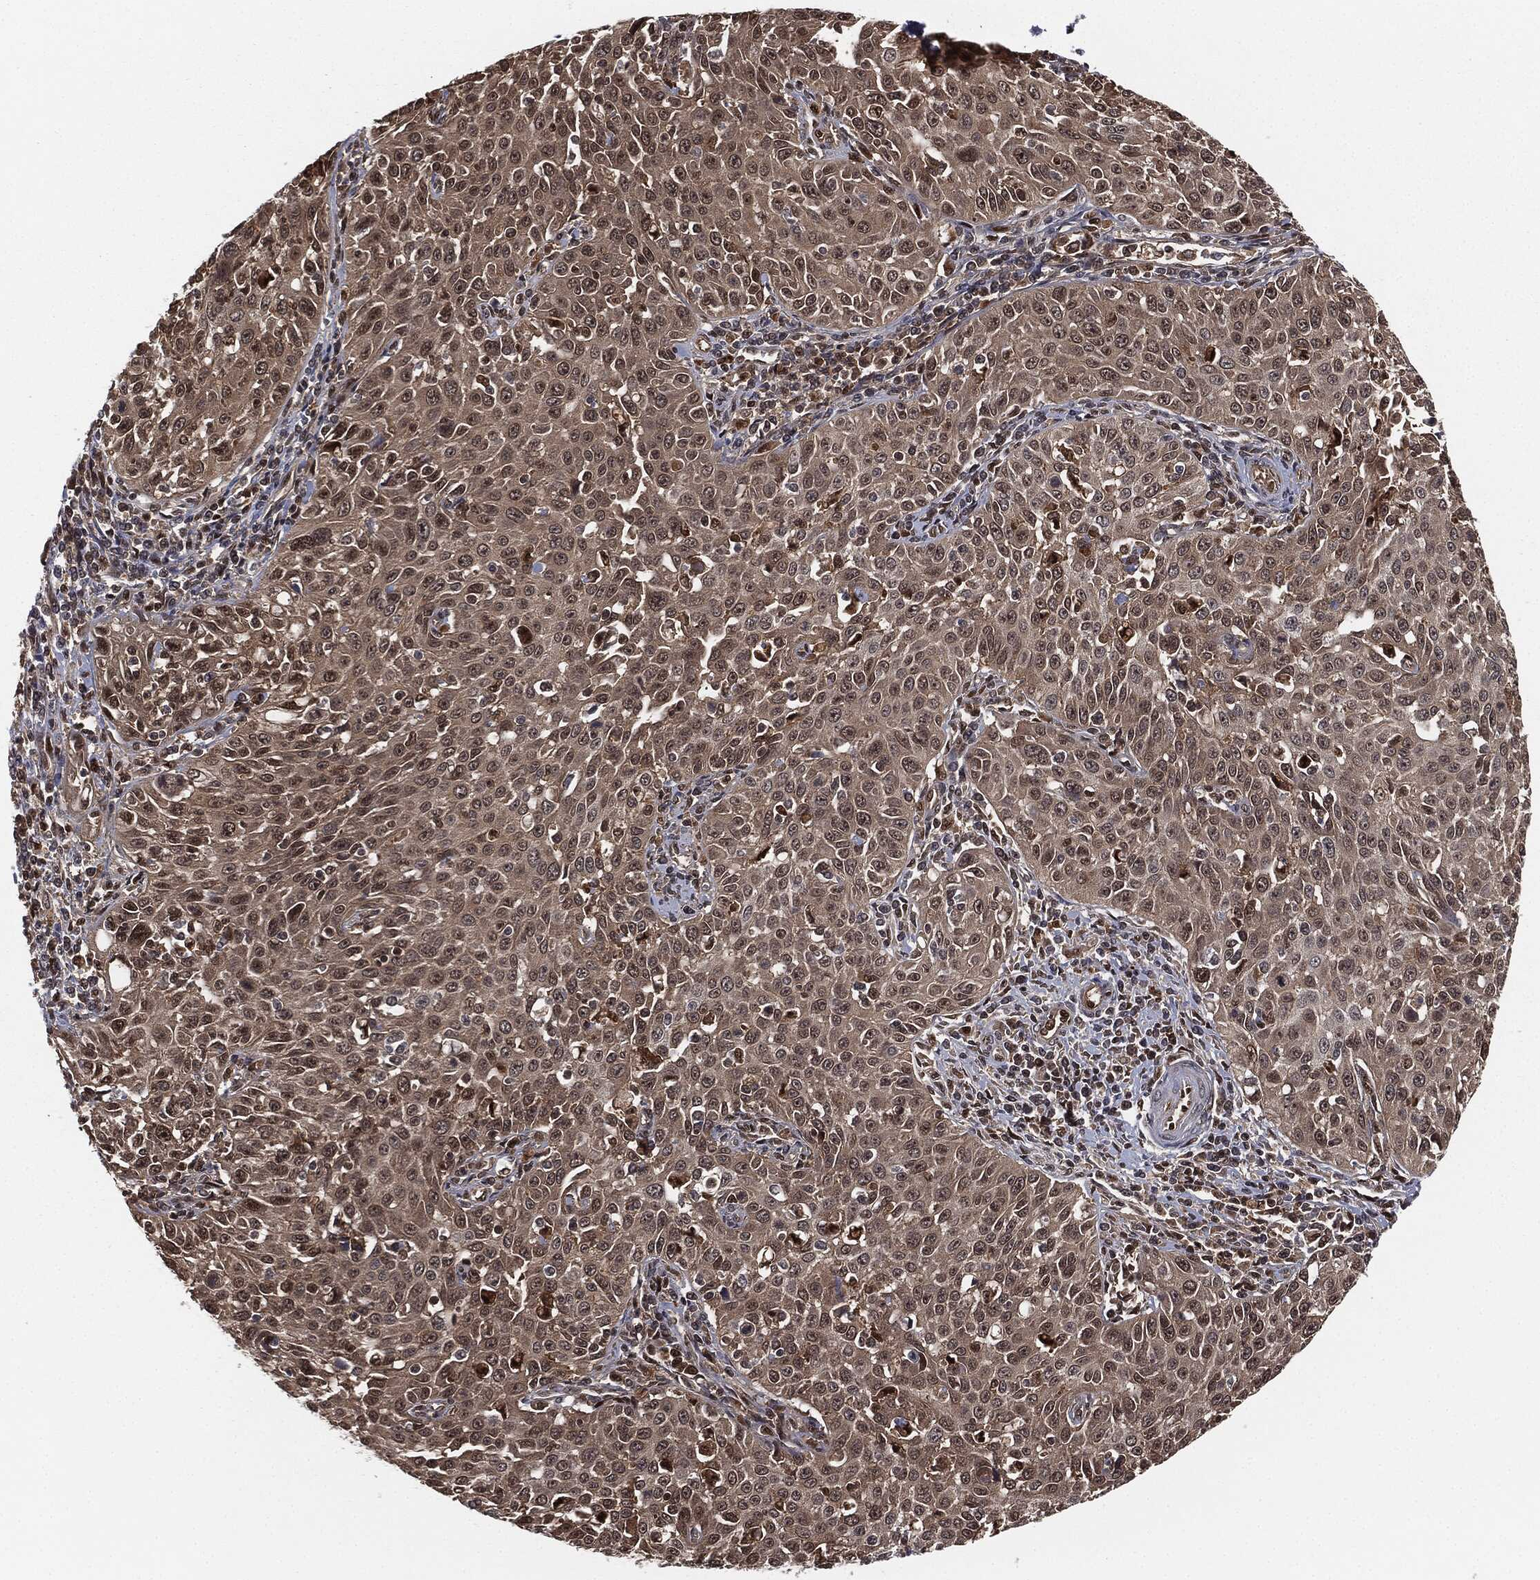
{"staining": {"intensity": "negative", "quantity": "none", "location": "none"}, "tissue": "cervical cancer", "cell_type": "Tumor cells", "image_type": "cancer", "snomed": [{"axis": "morphology", "description": "Squamous cell carcinoma, NOS"}, {"axis": "topography", "description": "Cervix"}], "caption": "Protein analysis of cervical cancer (squamous cell carcinoma) exhibits no significant staining in tumor cells.", "gene": "CAPRIN2", "patient": {"sex": "female", "age": 26}}